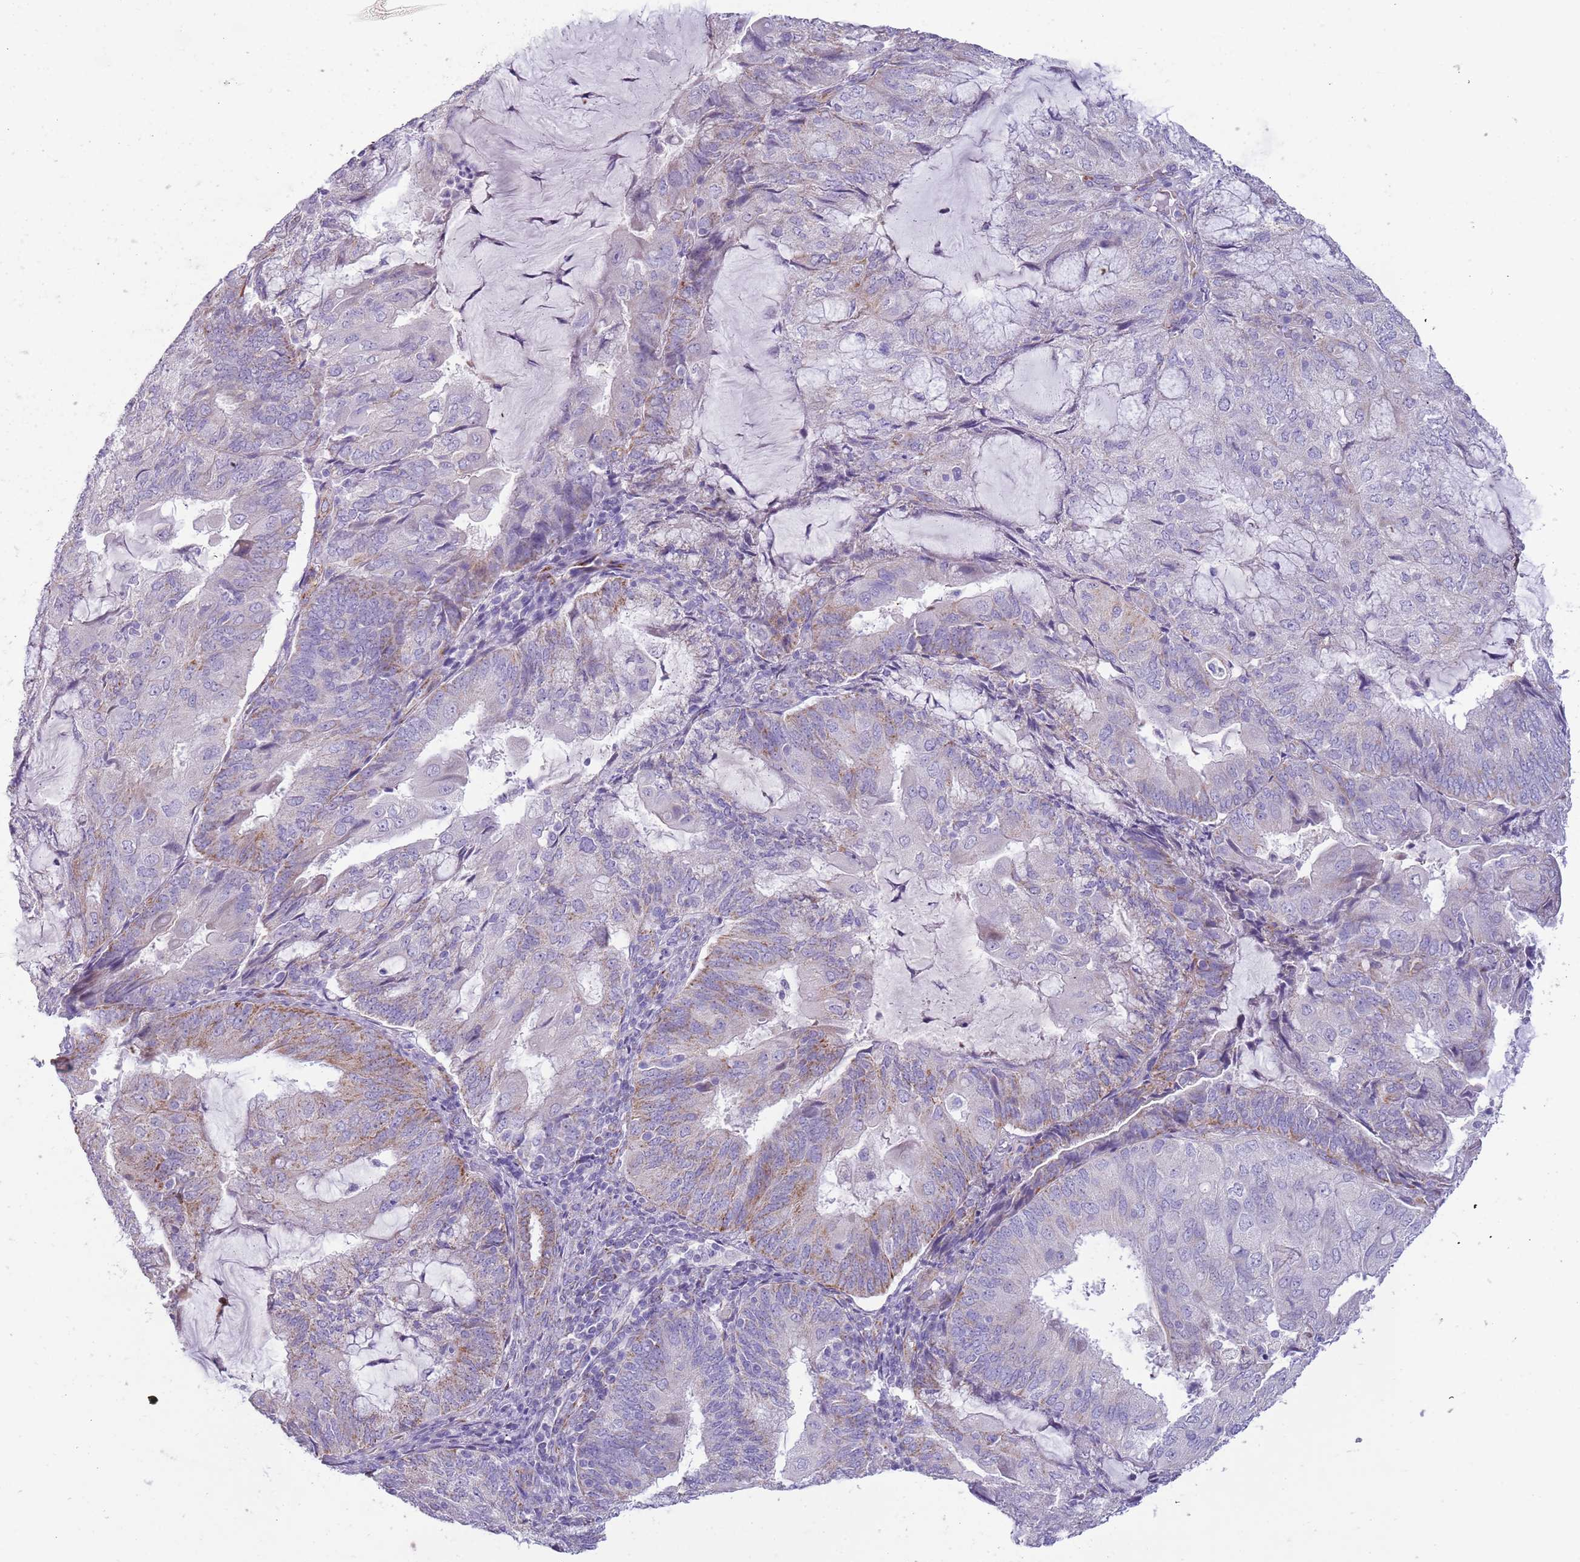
{"staining": {"intensity": "weak", "quantity": "<25%", "location": "cytoplasmic/membranous"}, "tissue": "endometrial cancer", "cell_type": "Tumor cells", "image_type": "cancer", "snomed": [{"axis": "morphology", "description": "Adenocarcinoma, NOS"}, {"axis": "topography", "description": "Endometrium"}], "caption": "Tumor cells show no significant positivity in endometrial adenocarcinoma. (DAB IHC, high magnification).", "gene": "RNF222", "patient": {"sex": "female", "age": 81}}